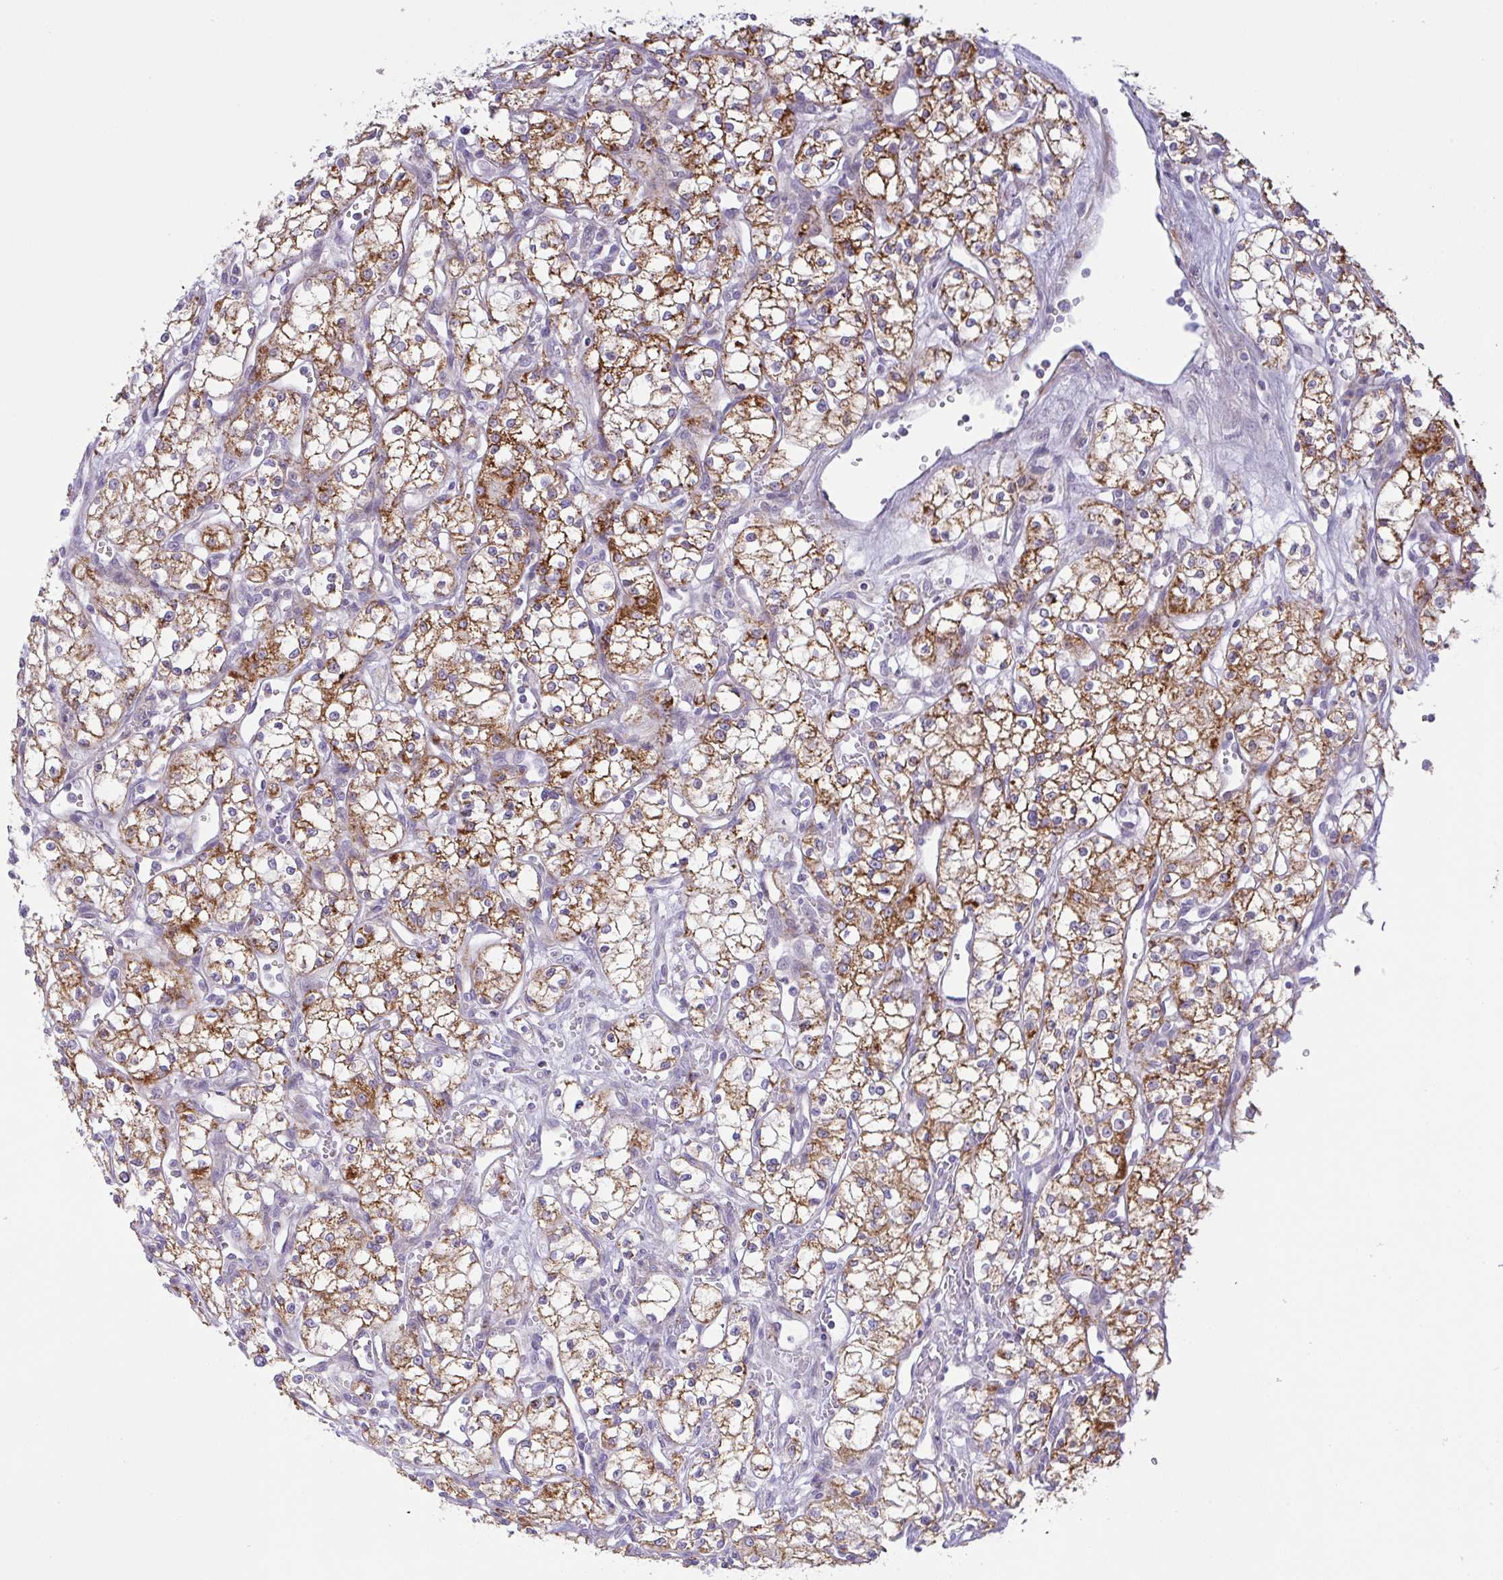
{"staining": {"intensity": "moderate", "quantity": ">75%", "location": "cytoplasmic/membranous"}, "tissue": "renal cancer", "cell_type": "Tumor cells", "image_type": "cancer", "snomed": [{"axis": "morphology", "description": "Adenocarcinoma, NOS"}, {"axis": "topography", "description": "Kidney"}], "caption": "An image showing moderate cytoplasmic/membranous staining in approximately >75% of tumor cells in renal cancer (adenocarcinoma), as visualized by brown immunohistochemical staining.", "gene": "CHDH", "patient": {"sex": "male", "age": 59}}